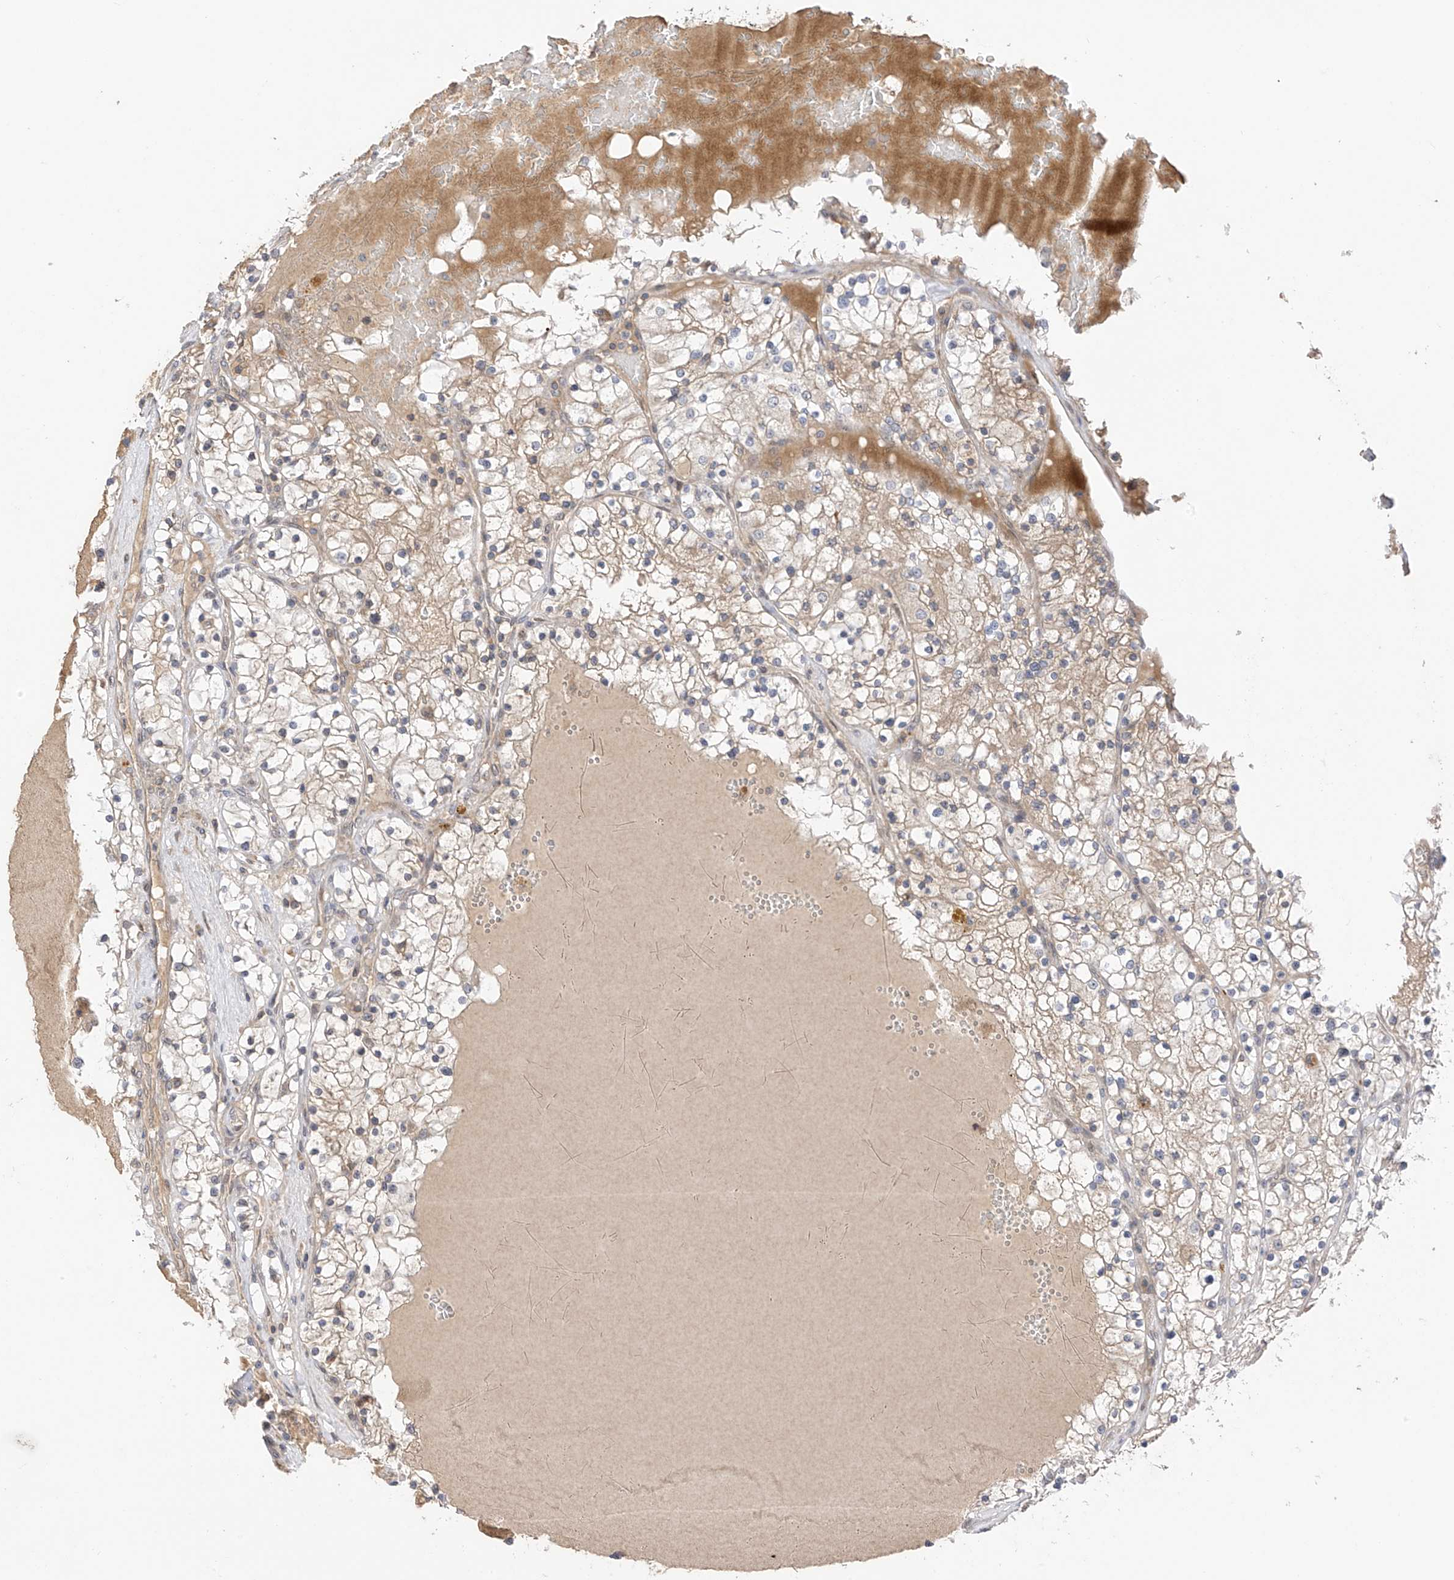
{"staining": {"intensity": "weak", "quantity": "25%-75%", "location": "cytoplasmic/membranous"}, "tissue": "renal cancer", "cell_type": "Tumor cells", "image_type": "cancer", "snomed": [{"axis": "morphology", "description": "Normal tissue, NOS"}, {"axis": "morphology", "description": "Adenocarcinoma, NOS"}, {"axis": "topography", "description": "Kidney"}], "caption": "Weak cytoplasmic/membranous protein expression is present in about 25%-75% of tumor cells in renal cancer.", "gene": "REC8", "patient": {"sex": "male", "age": 68}}